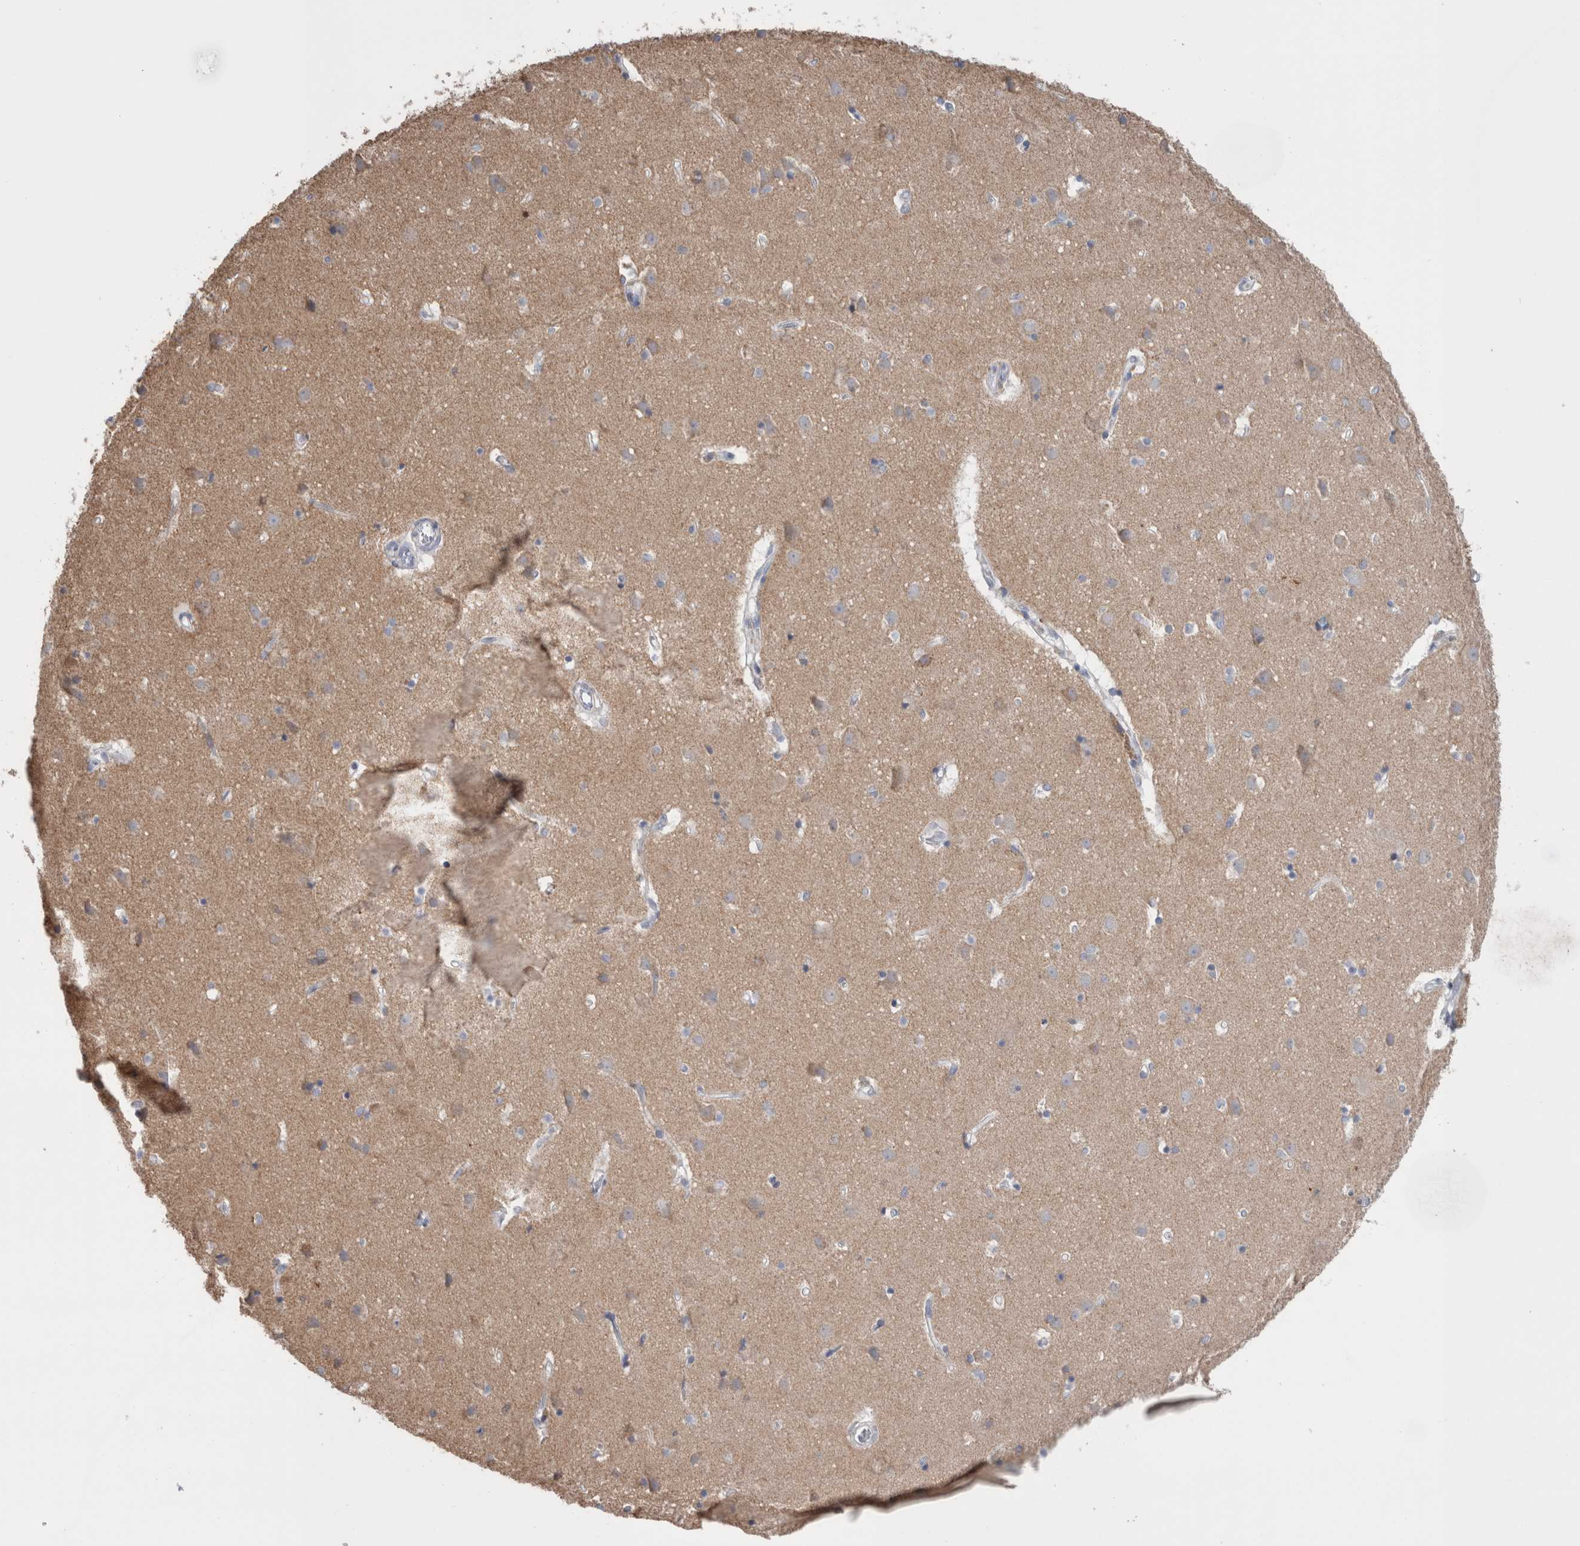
{"staining": {"intensity": "negative", "quantity": "none", "location": "none"}, "tissue": "cerebral cortex", "cell_type": "Endothelial cells", "image_type": "normal", "snomed": [{"axis": "morphology", "description": "Normal tissue, NOS"}, {"axis": "topography", "description": "Cerebral cortex"}], "caption": "The histopathology image exhibits no significant expression in endothelial cells of cerebral cortex.", "gene": "GDAP1", "patient": {"sex": "male", "age": 54}}